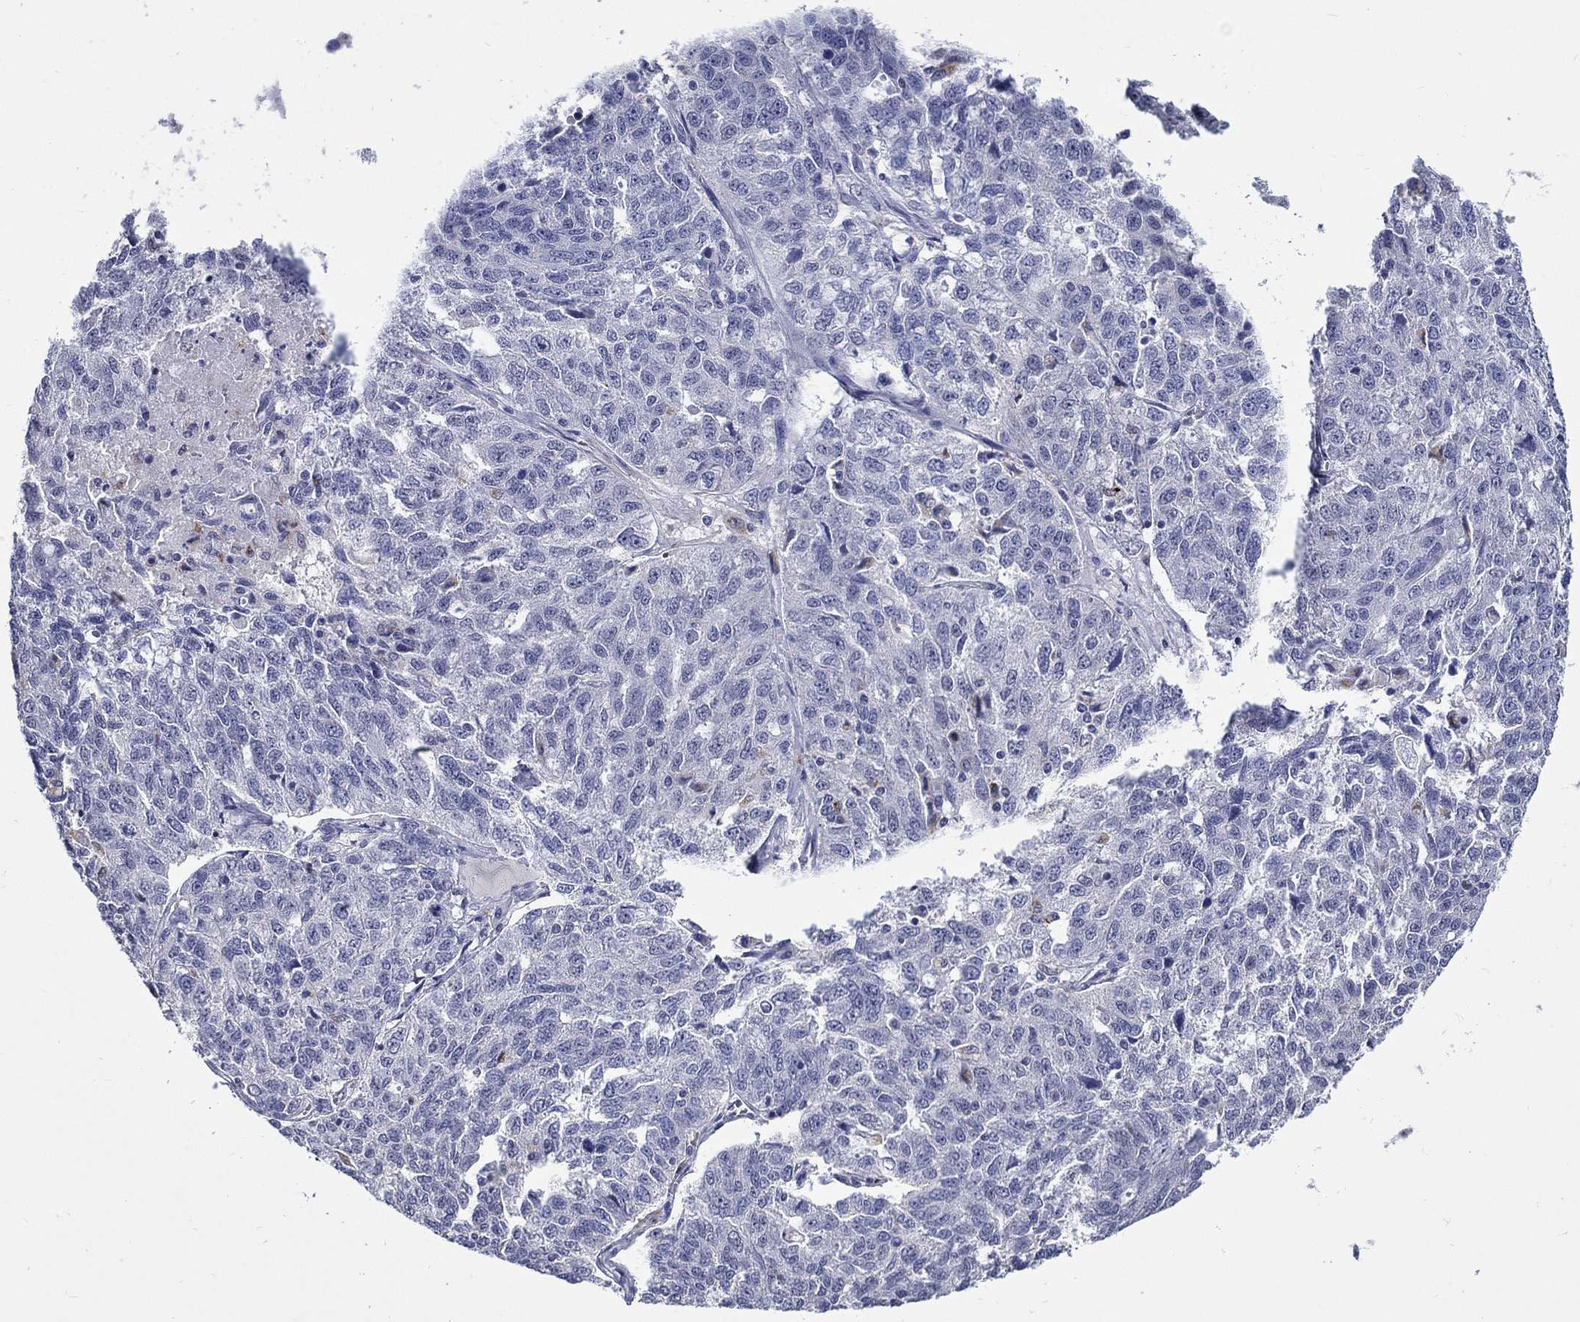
{"staining": {"intensity": "negative", "quantity": "none", "location": "none"}, "tissue": "ovarian cancer", "cell_type": "Tumor cells", "image_type": "cancer", "snomed": [{"axis": "morphology", "description": "Cystadenocarcinoma, serous, NOS"}, {"axis": "topography", "description": "Ovary"}], "caption": "An immunohistochemistry micrograph of ovarian serous cystadenocarcinoma is shown. There is no staining in tumor cells of ovarian serous cystadenocarcinoma. Brightfield microscopy of immunohistochemistry (IHC) stained with DAB (brown) and hematoxylin (blue), captured at high magnification.", "gene": "GATA2", "patient": {"sex": "female", "age": 71}}